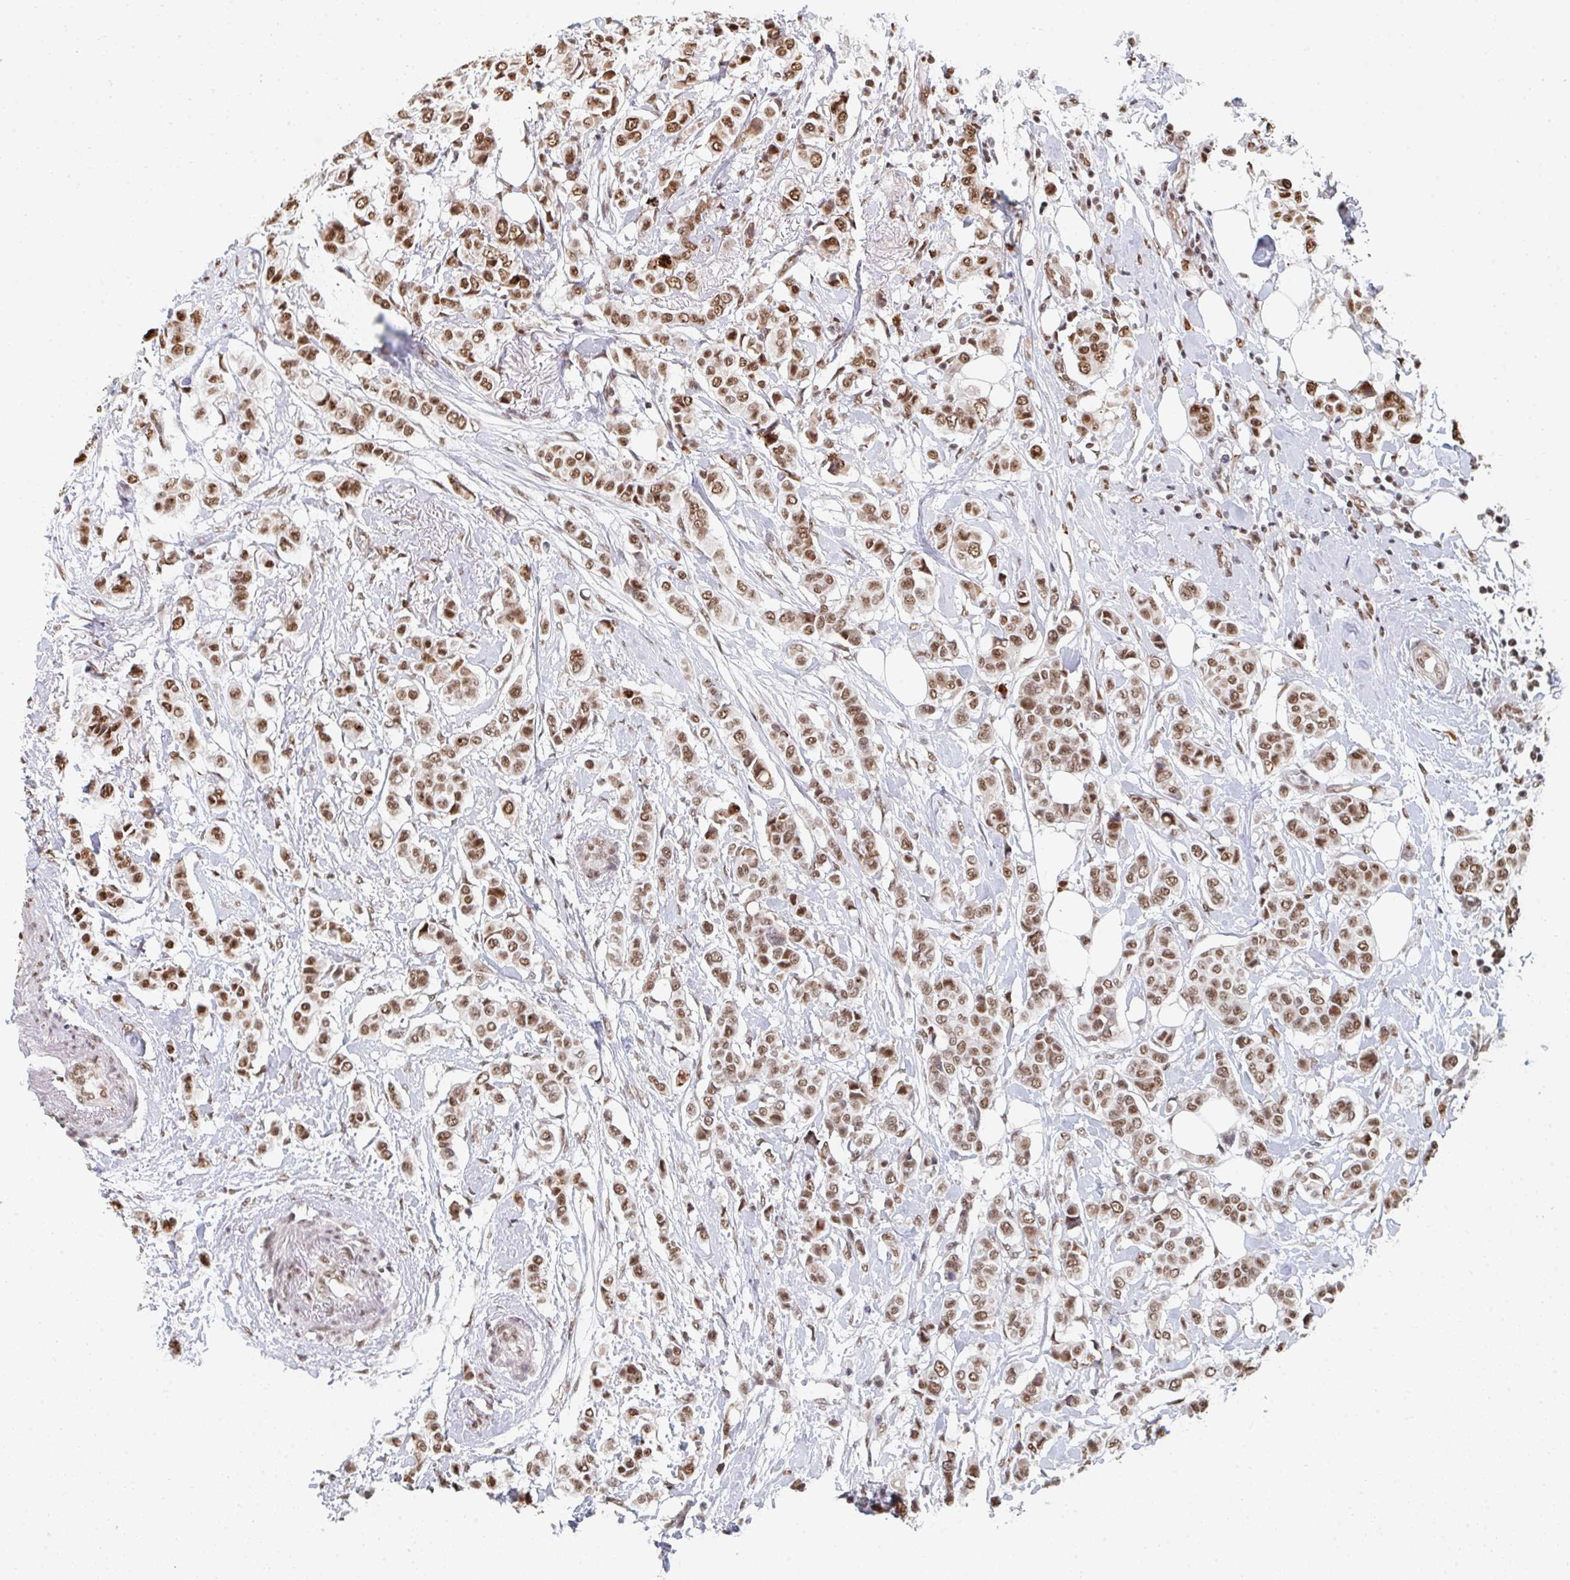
{"staining": {"intensity": "moderate", "quantity": ">75%", "location": "nuclear"}, "tissue": "breast cancer", "cell_type": "Tumor cells", "image_type": "cancer", "snomed": [{"axis": "morphology", "description": "Lobular carcinoma"}, {"axis": "topography", "description": "Breast"}], "caption": "Brown immunohistochemical staining in human breast cancer (lobular carcinoma) reveals moderate nuclear positivity in about >75% of tumor cells.", "gene": "MBNL1", "patient": {"sex": "female", "age": 51}}